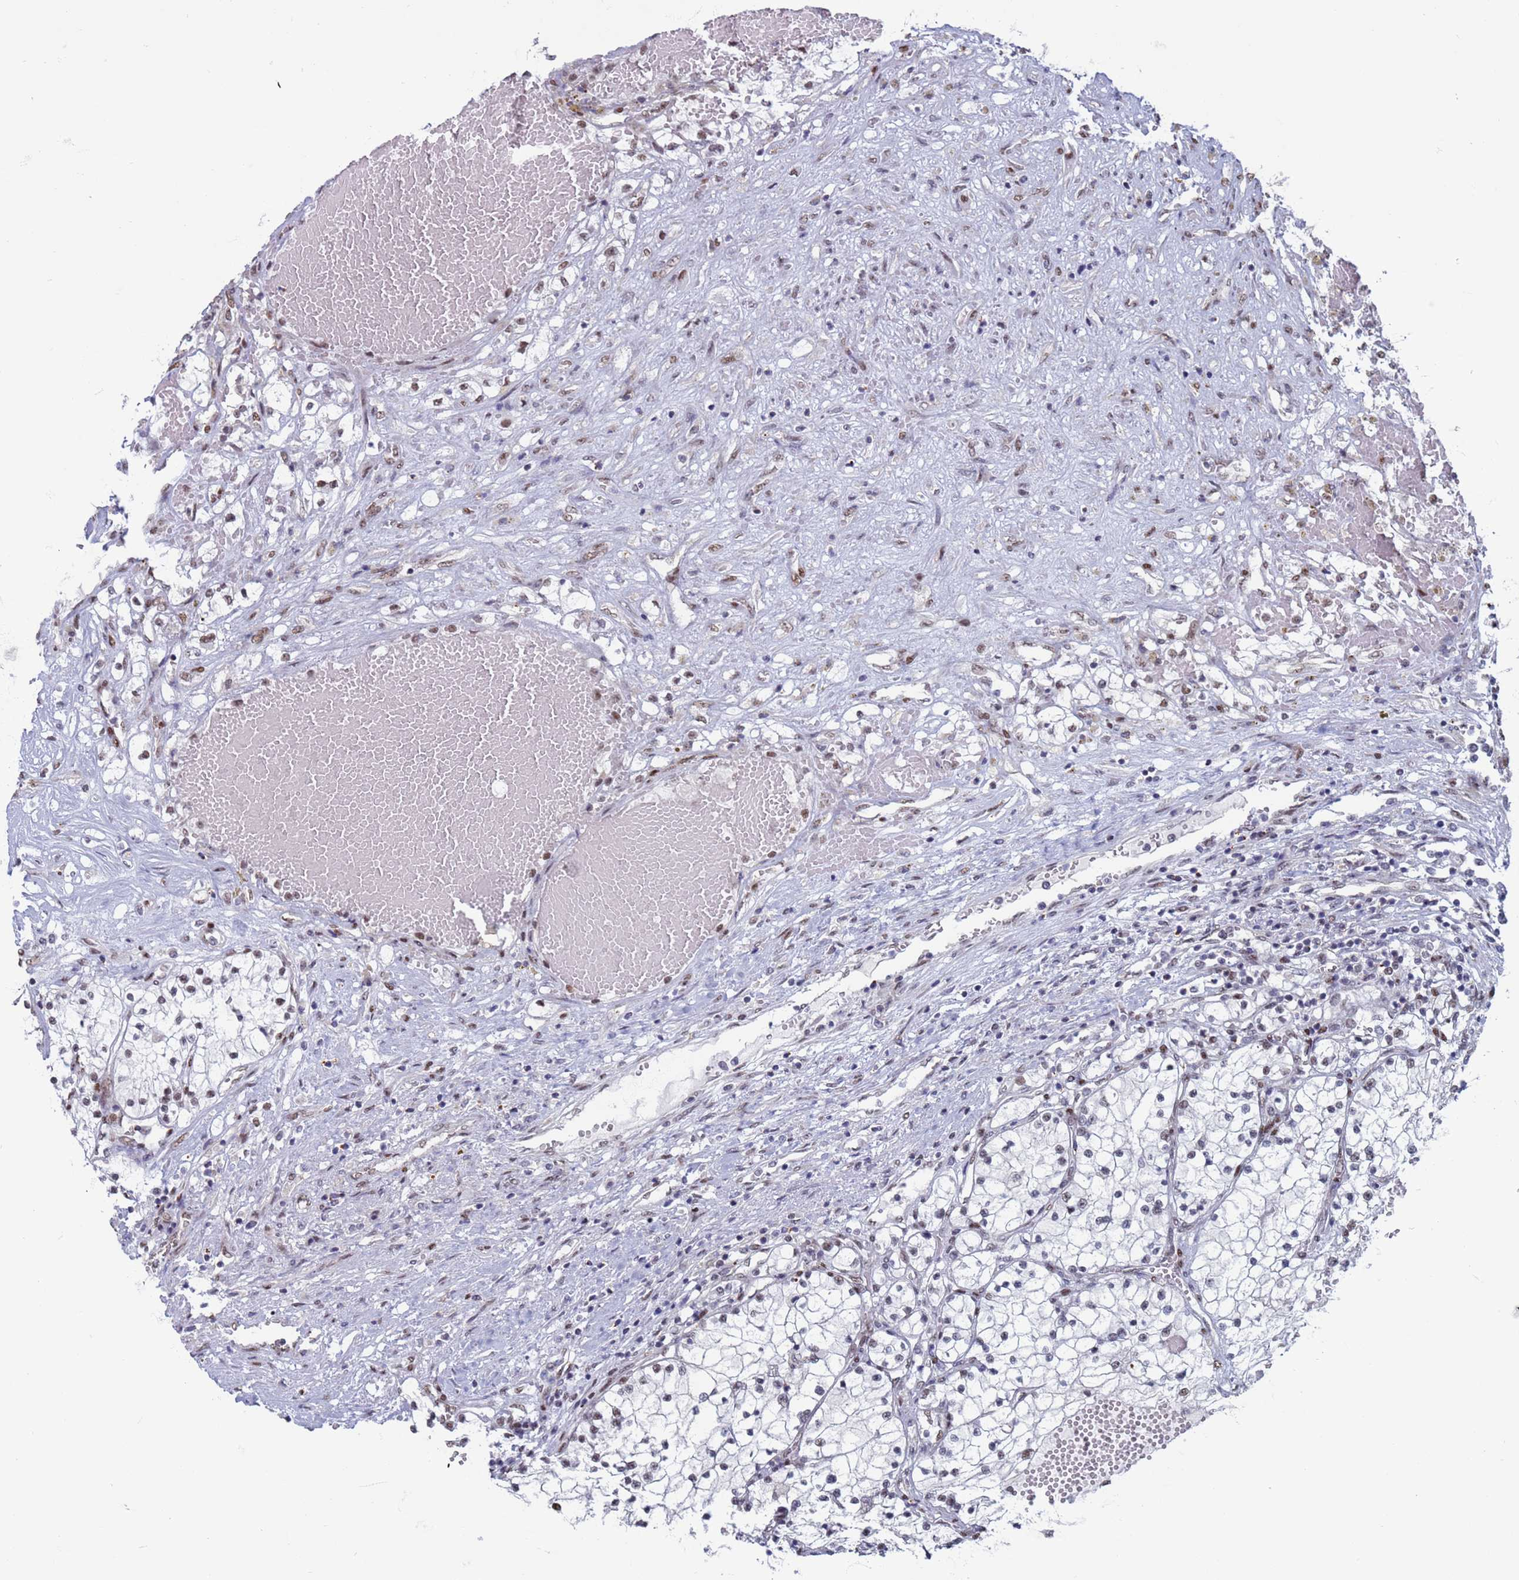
{"staining": {"intensity": "moderate", "quantity": "25%-75%", "location": "nuclear"}, "tissue": "renal cancer", "cell_type": "Tumor cells", "image_type": "cancer", "snomed": [{"axis": "morphology", "description": "Normal tissue, NOS"}, {"axis": "morphology", "description": "Adenocarcinoma, NOS"}, {"axis": "topography", "description": "Kidney"}], "caption": "Renal cancer stained for a protein (brown) demonstrates moderate nuclear positive staining in about 25%-75% of tumor cells.", "gene": "SAE1", "patient": {"sex": "male", "age": 68}}